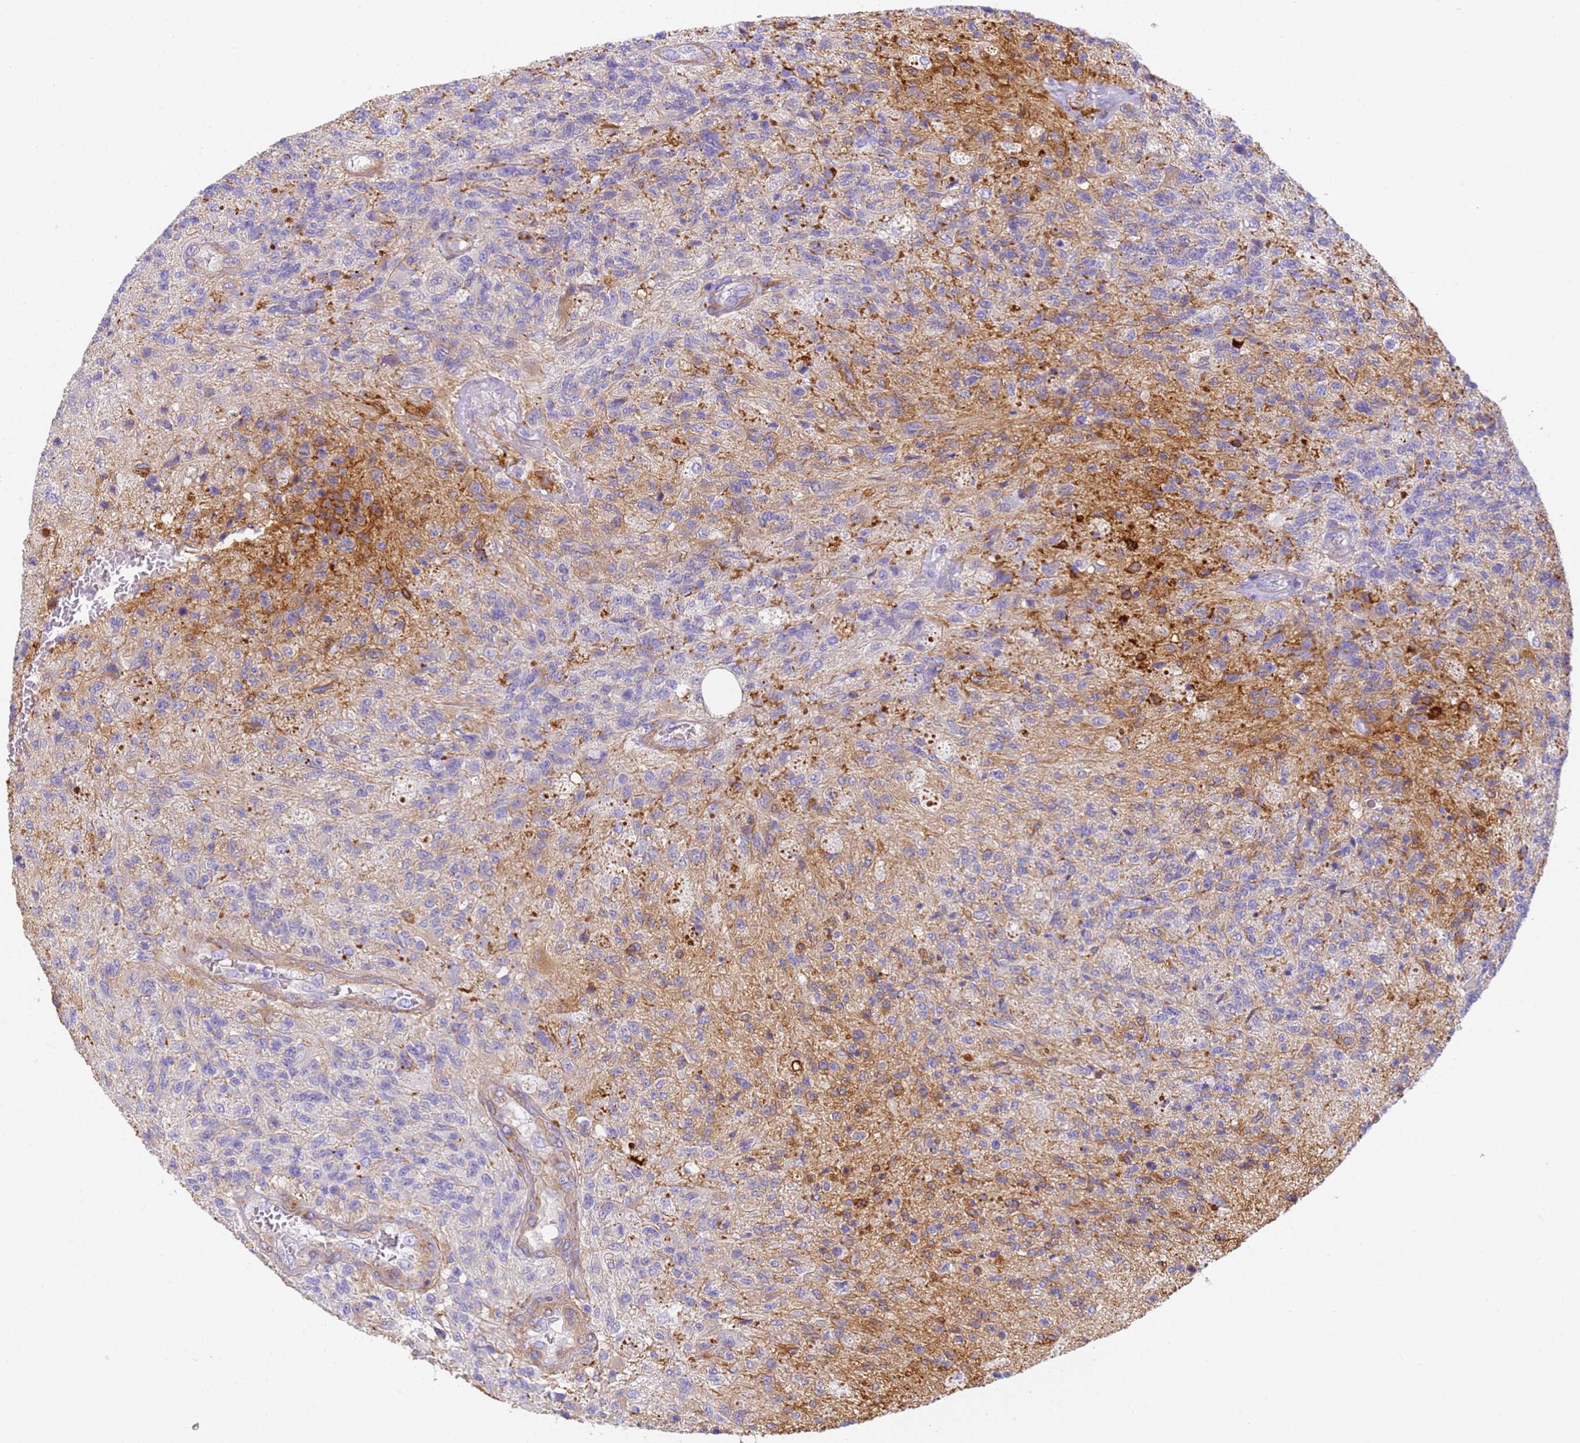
{"staining": {"intensity": "moderate", "quantity": "<25%", "location": "cytoplasmic/membranous"}, "tissue": "glioma", "cell_type": "Tumor cells", "image_type": "cancer", "snomed": [{"axis": "morphology", "description": "Glioma, malignant, High grade"}, {"axis": "topography", "description": "Brain"}], "caption": "Moderate cytoplasmic/membranous expression for a protein is seen in approximately <25% of tumor cells of glioma using immunohistochemistry.", "gene": "MVB12A", "patient": {"sex": "male", "age": 56}}